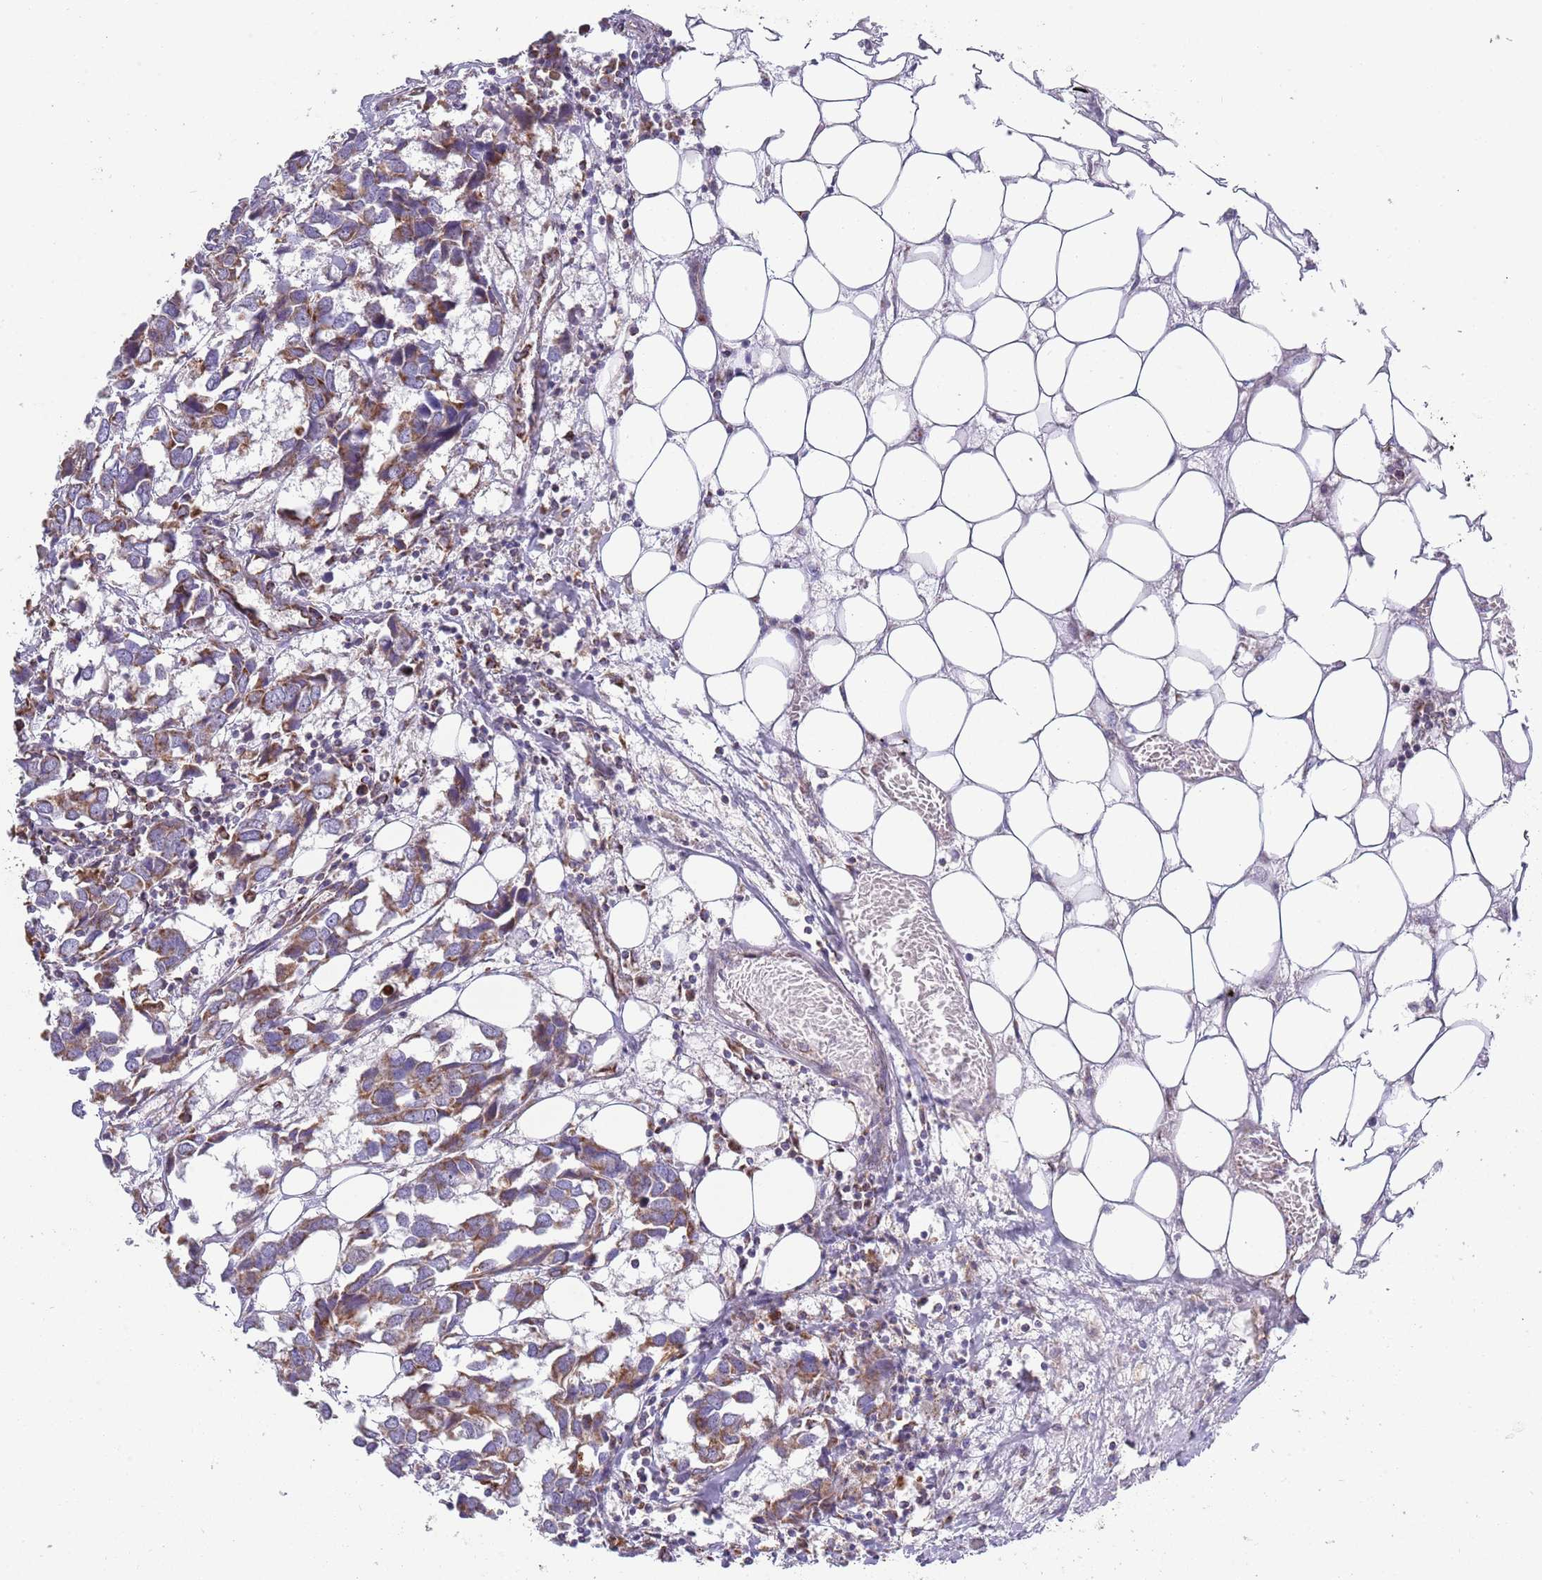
{"staining": {"intensity": "moderate", "quantity": ">75%", "location": "cytoplasmic/membranous"}, "tissue": "breast cancer", "cell_type": "Tumor cells", "image_type": "cancer", "snomed": [{"axis": "morphology", "description": "Duct carcinoma"}, {"axis": "topography", "description": "Breast"}], "caption": "High-magnification brightfield microscopy of breast cancer (infiltrating ductal carcinoma) stained with DAB (3,3'-diaminobenzidine) (brown) and counterstained with hematoxylin (blue). tumor cells exhibit moderate cytoplasmic/membranous positivity is identified in approximately>75% of cells. The staining was performed using DAB, with brown indicating positive protein expression. Nuclei are stained blue with hematoxylin.", "gene": "VPS16", "patient": {"sex": "female", "age": 83}}